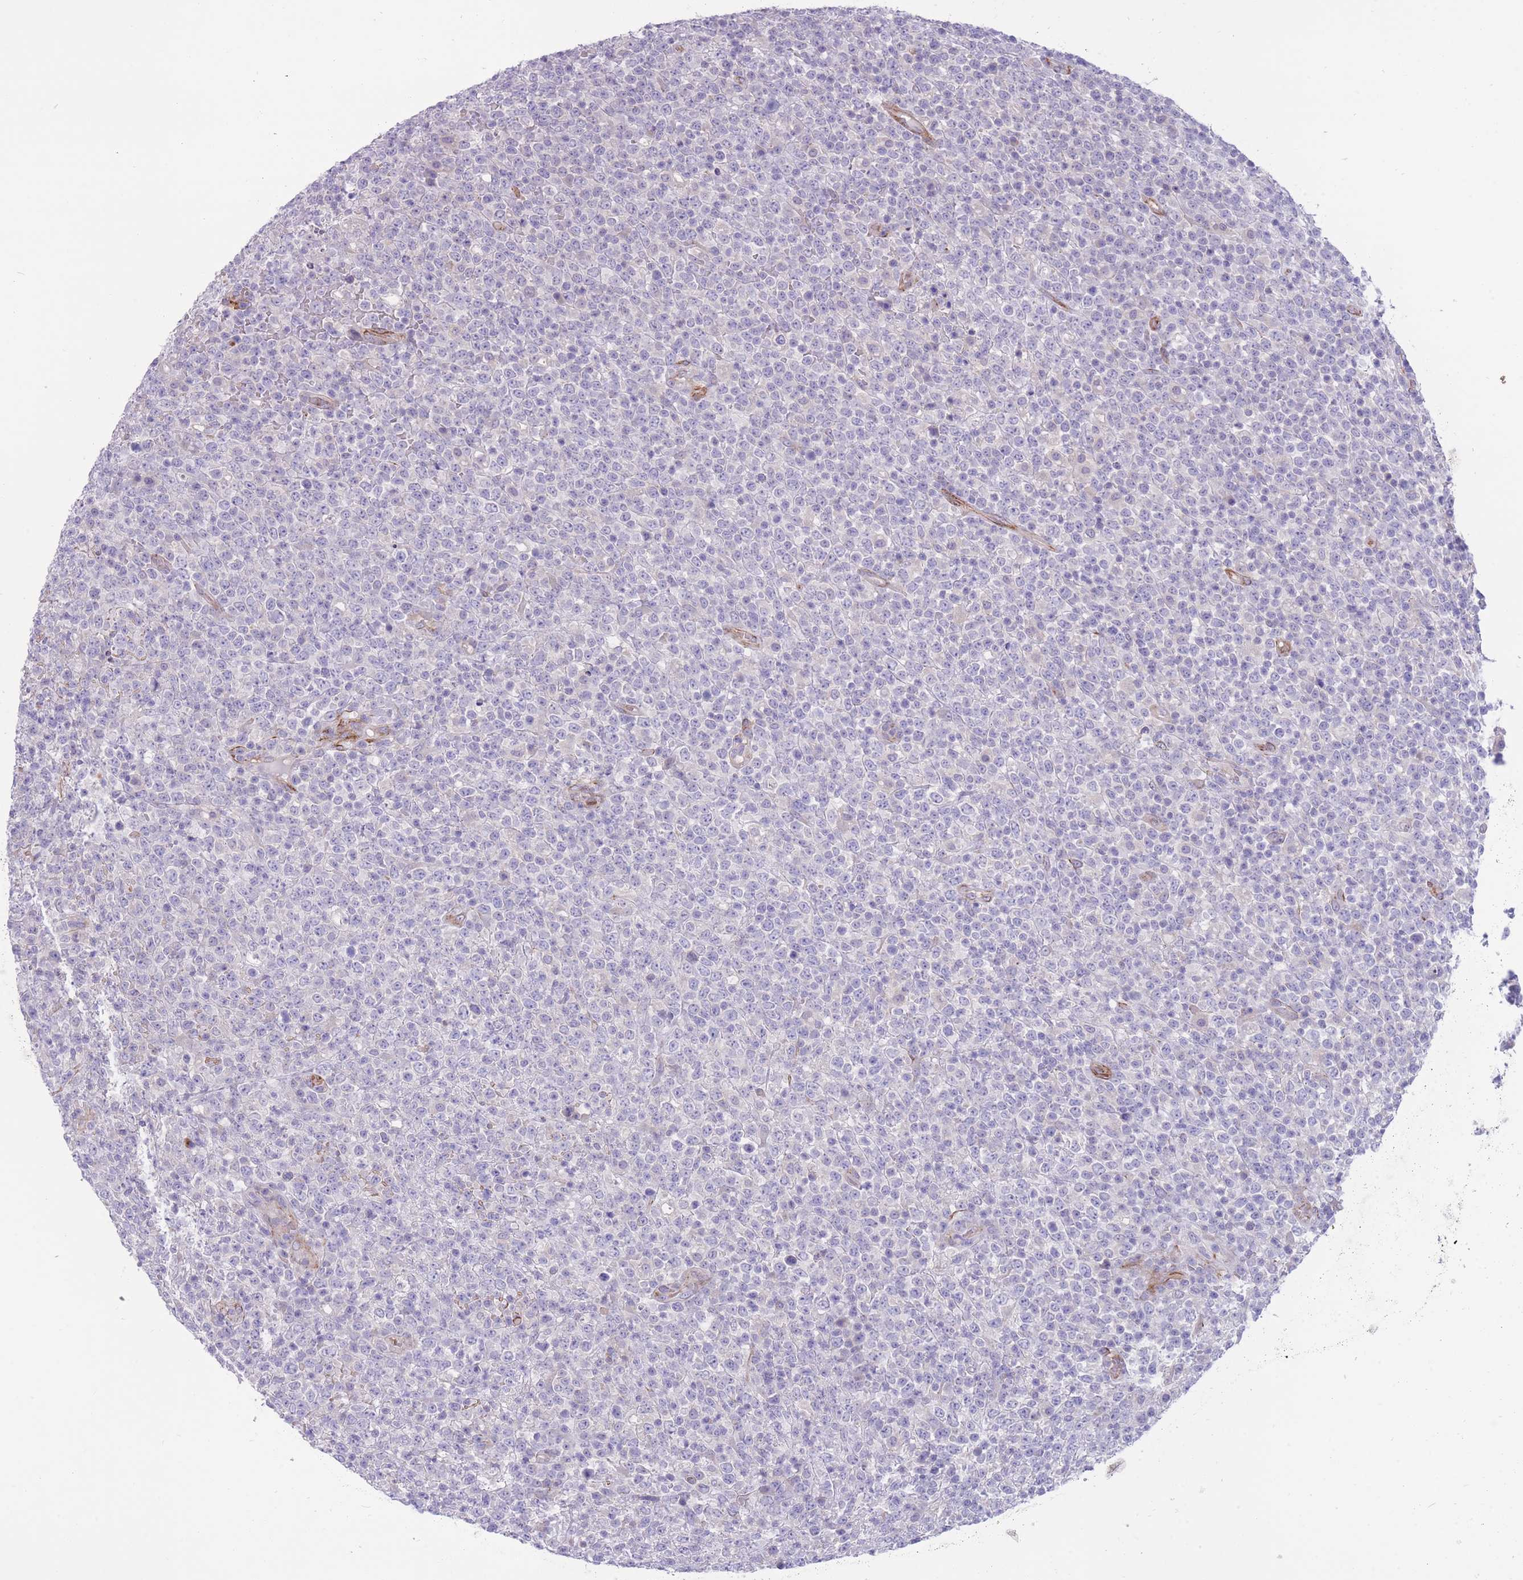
{"staining": {"intensity": "negative", "quantity": "none", "location": "none"}, "tissue": "lymphoma", "cell_type": "Tumor cells", "image_type": "cancer", "snomed": [{"axis": "morphology", "description": "Malignant lymphoma, non-Hodgkin's type, High grade"}, {"axis": "topography", "description": "Colon"}], "caption": "IHC image of neoplastic tissue: human malignant lymphoma, non-Hodgkin's type (high-grade) stained with DAB displays no significant protein staining in tumor cells.", "gene": "RGS11", "patient": {"sex": "female", "age": 53}}